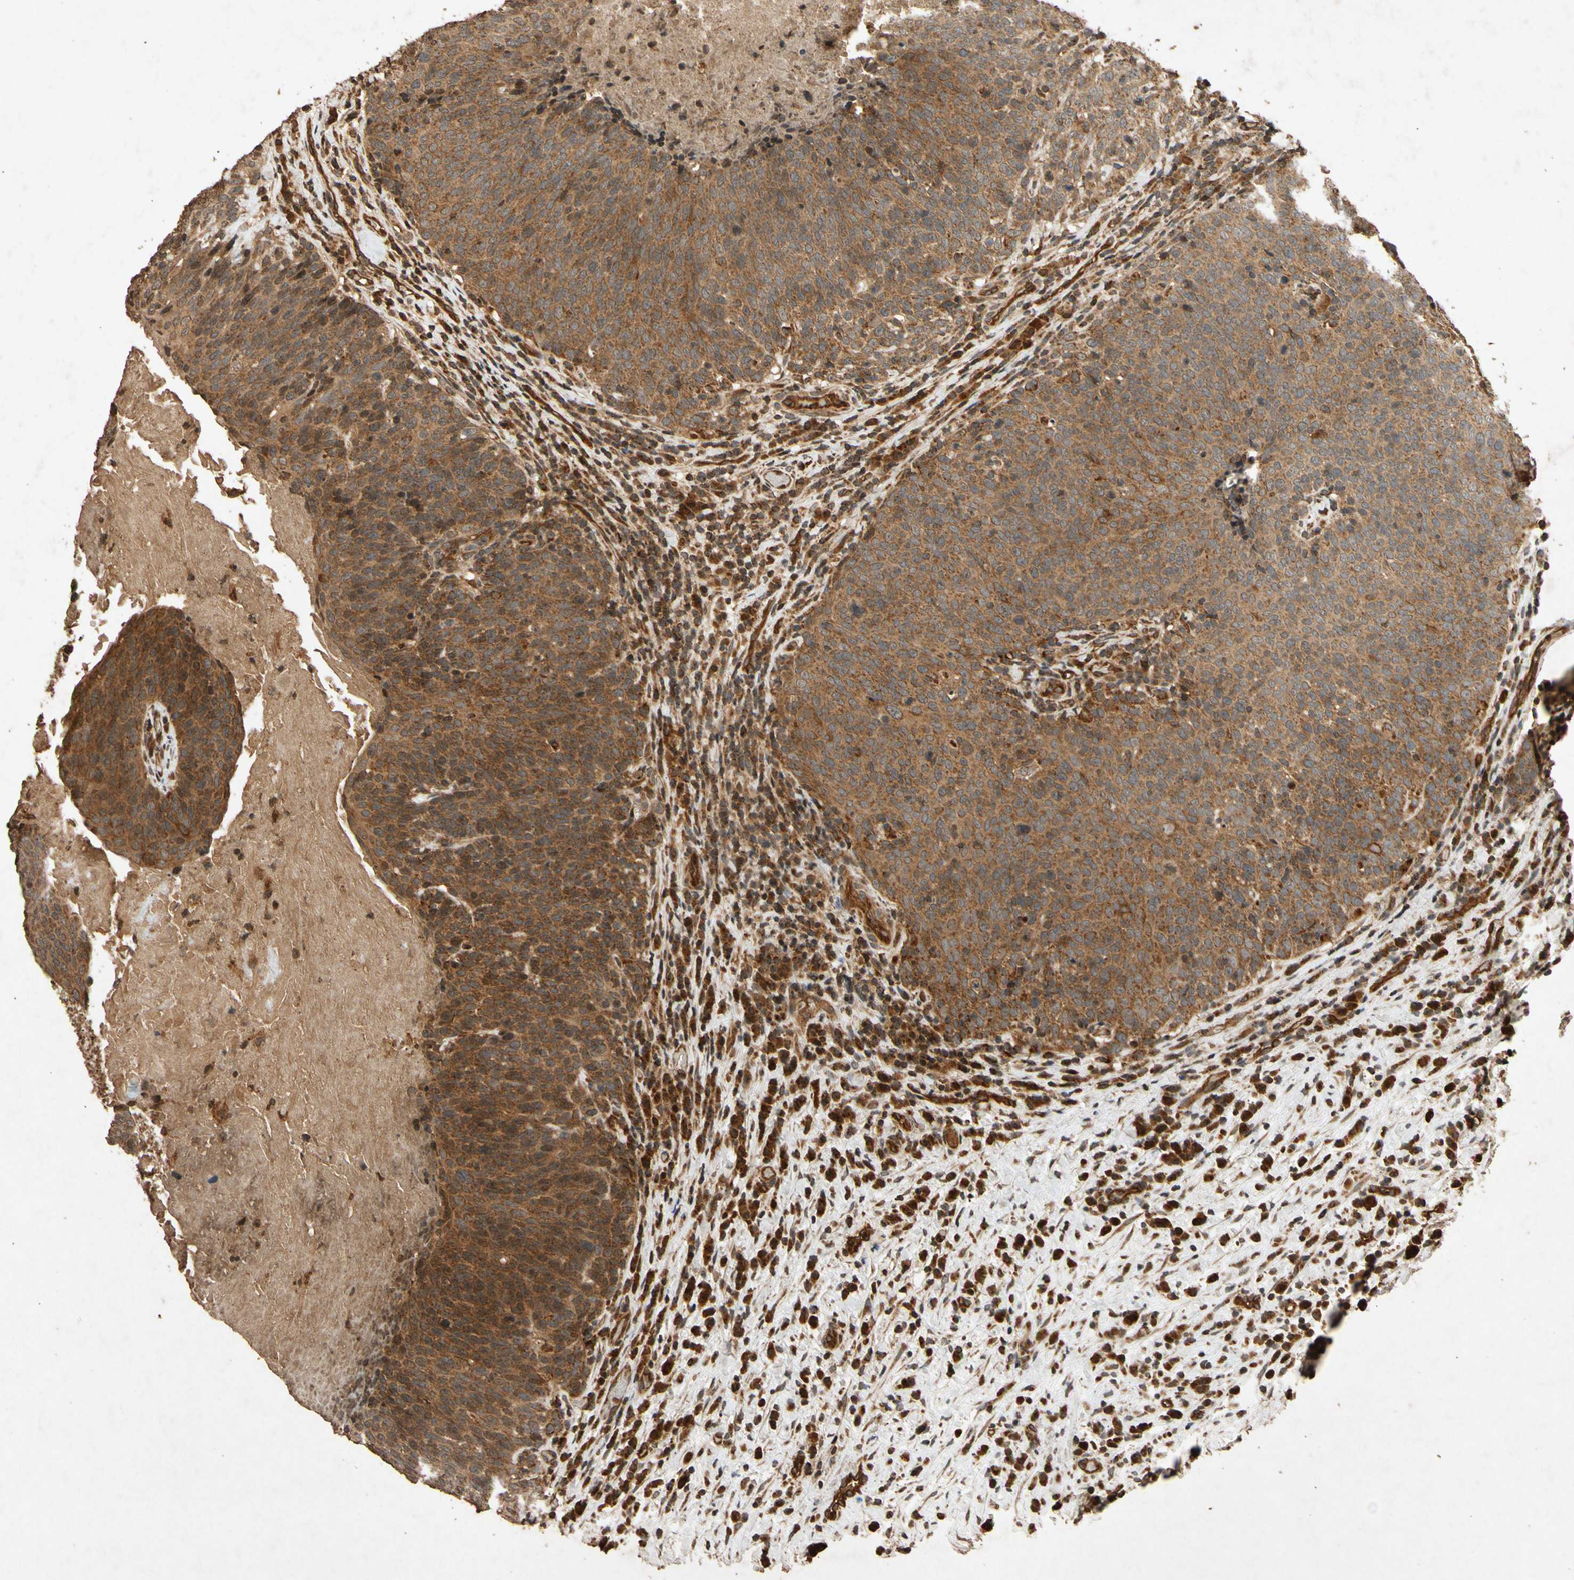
{"staining": {"intensity": "strong", "quantity": ">75%", "location": "cytoplasmic/membranous"}, "tissue": "head and neck cancer", "cell_type": "Tumor cells", "image_type": "cancer", "snomed": [{"axis": "morphology", "description": "Squamous cell carcinoma, NOS"}, {"axis": "morphology", "description": "Squamous cell carcinoma, metastatic, NOS"}, {"axis": "topography", "description": "Lymph node"}, {"axis": "topography", "description": "Head-Neck"}], "caption": "There is high levels of strong cytoplasmic/membranous positivity in tumor cells of head and neck squamous cell carcinoma, as demonstrated by immunohistochemical staining (brown color).", "gene": "TXN2", "patient": {"sex": "male", "age": 62}}